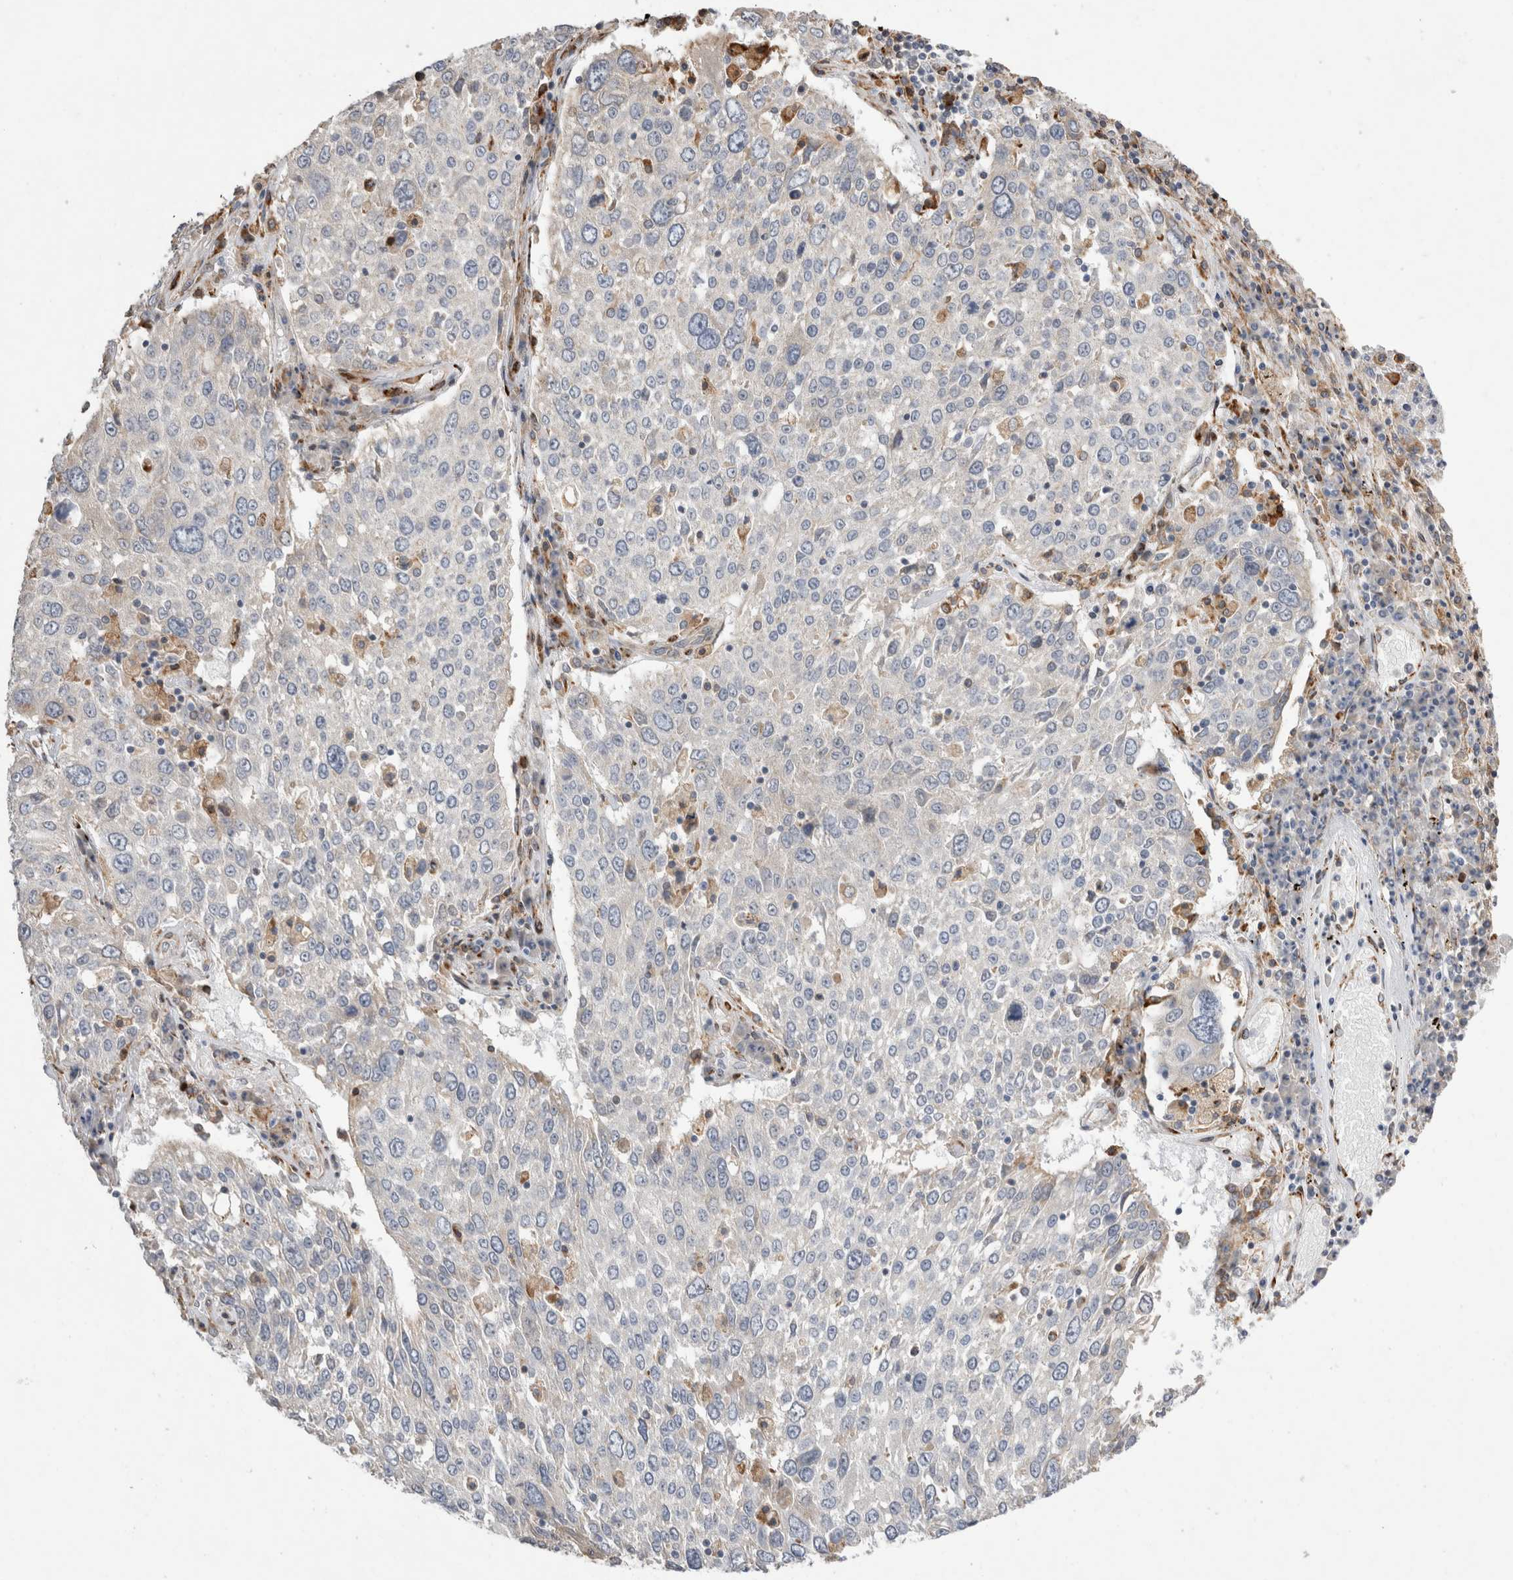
{"staining": {"intensity": "negative", "quantity": "none", "location": "none"}, "tissue": "lung cancer", "cell_type": "Tumor cells", "image_type": "cancer", "snomed": [{"axis": "morphology", "description": "Squamous cell carcinoma, NOS"}, {"axis": "topography", "description": "Lung"}], "caption": "Human lung cancer (squamous cell carcinoma) stained for a protein using immunohistochemistry (IHC) exhibits no expression in tumor cells.", "gene": "TRMT9B", "patient": {"sex": "male", "age": 65}}